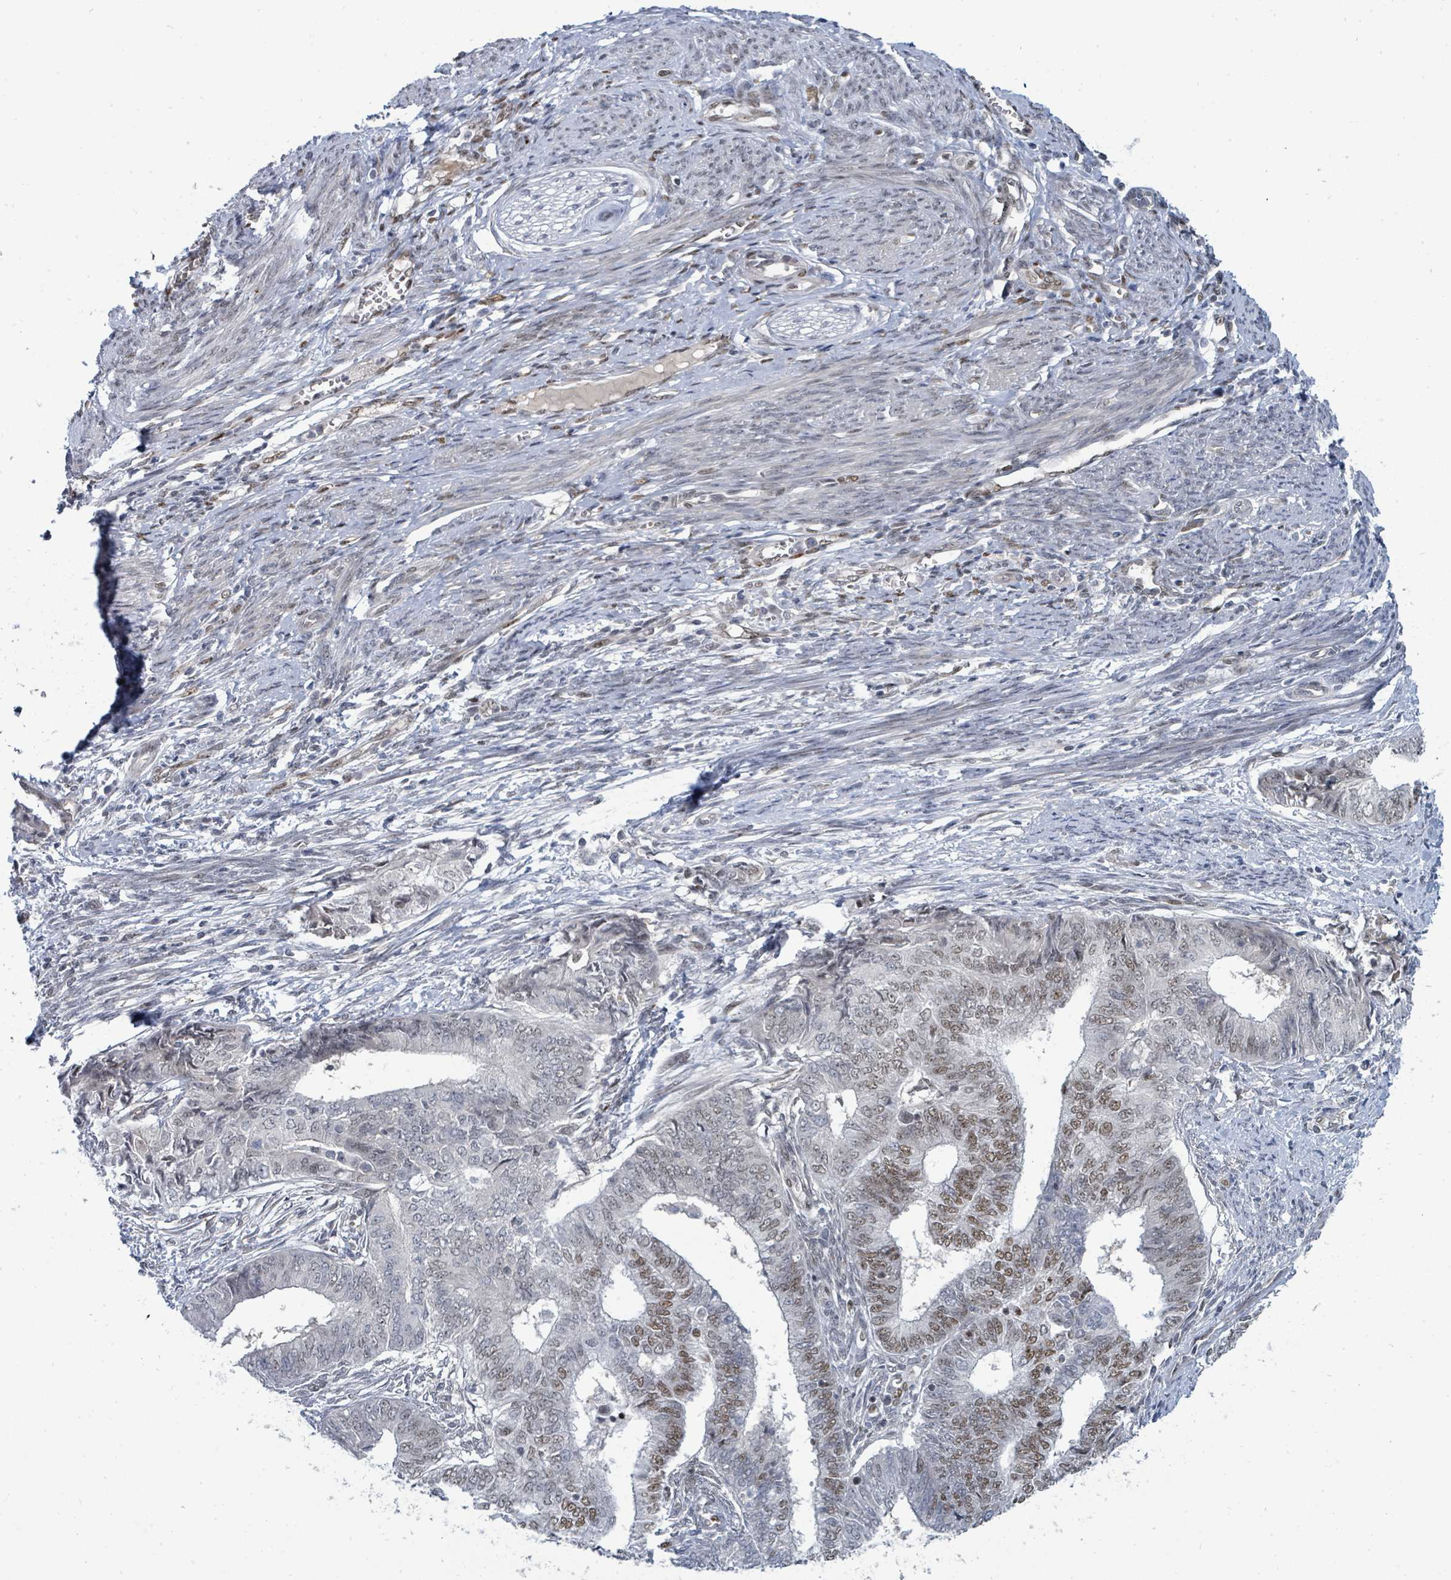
{"staining": {"intensity": "moderate", "quantity": "<25%", "location": "nuclear"}, "tissue": "endometrial cancer", "cell_type": "Tumor cells", "image_type": "cancer", "snomed": [{"axis": "morphology", "description": "Adenocarcinoma, NOS"}, {"axis": "topography", "description": "Endometrium"}], "caption": "Protein staining by IHC shows moderate nuclear positivity in approximately <25% of tumor cells in adenocarcinoma (endometrial).", "gene": "SUMO4", "patient": {"sex": "female", "age": 62}}